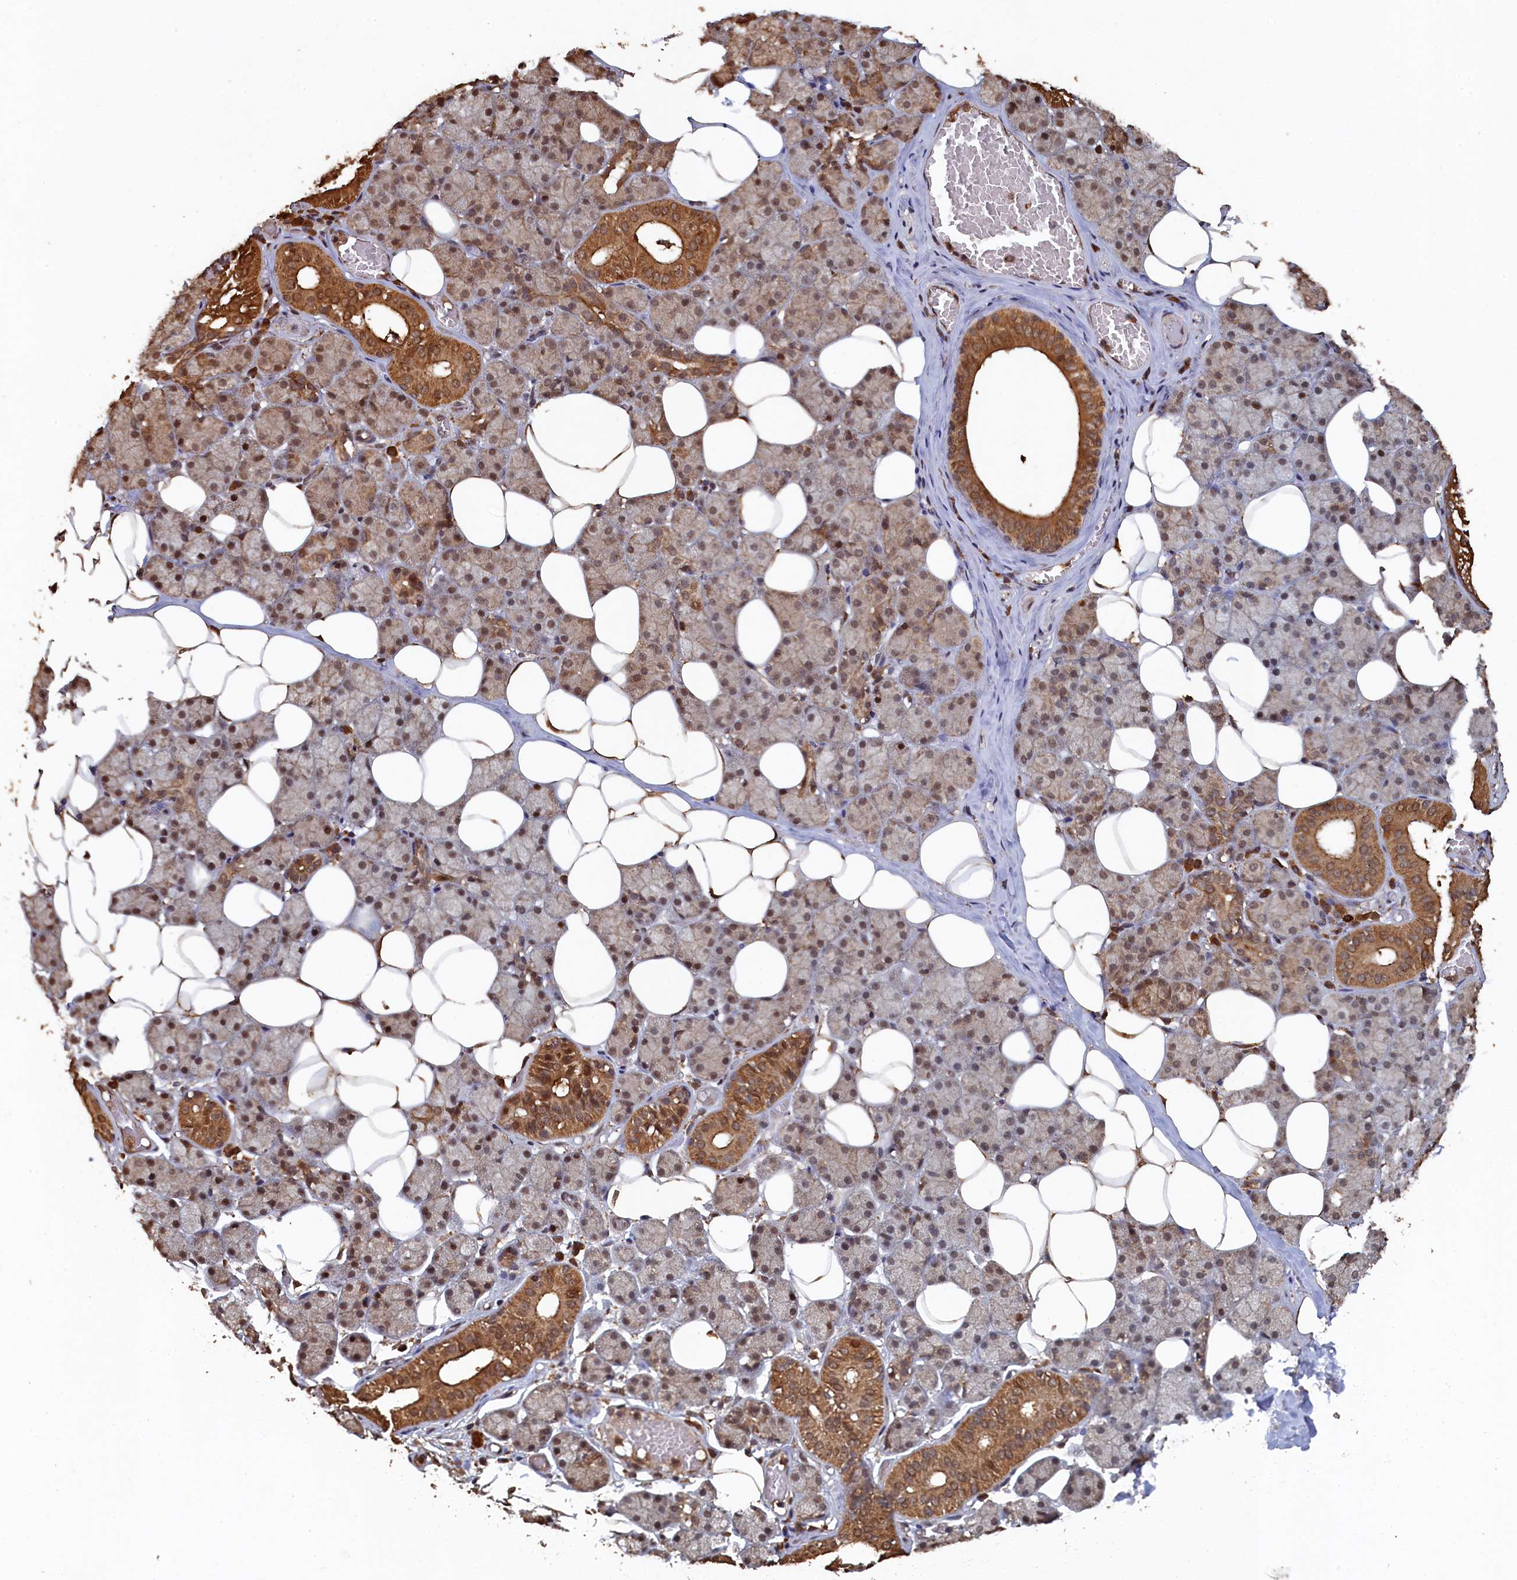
{"staining": {"intensity": "moderate", "quantity": ">75%", "location": "cytoplasmic/membranous,nuclear"}, "tissue": "salivary gland", "cell_type": "Glandular cells", "image_type": "normal", "snomed": [{"axis": "morphology", "description": "Normal tissue, NOS"}, {"axis": "topography", "description": "Salivary gland"}], "caption": "Protein analysis of benign salivary gland reveals moderate cytoplasmic/membranous,nuclear staining in about >75% of glandular cells. (DAB = brown stain, brightfield microscopy at high magnification).", "gene": "PIGN", "patient": {"sex": "female", "age": 33}}